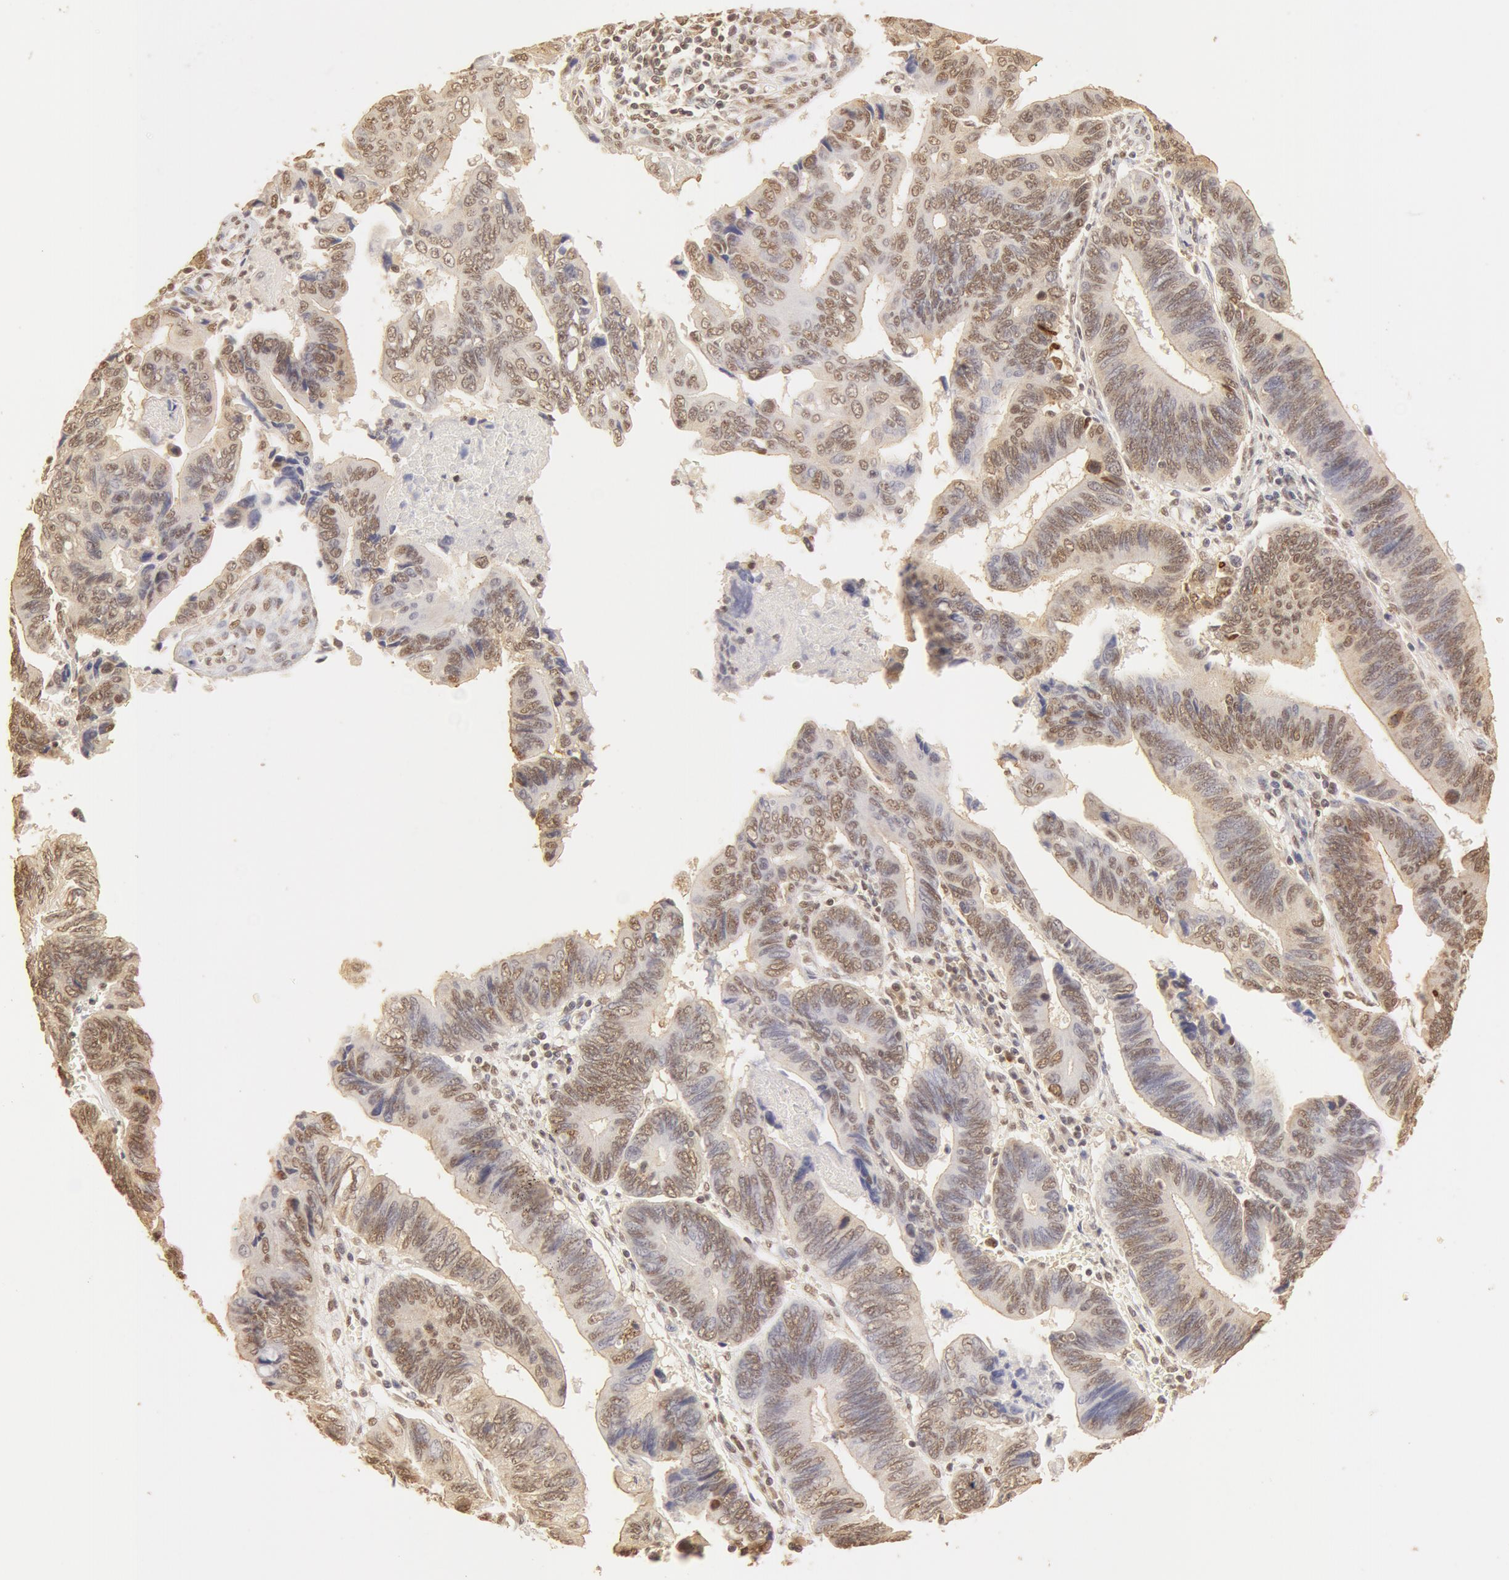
{"staining": {"intensity": "moderate", "quantity": ">75%", "location": "cytoplasmic/membranous,nuclear"}, "tissue": "pancreatic cancer", "cell_type": "Tumor cells", "image_type": "cancer", "snomed": [{"axis": "morphology", "description": "Adenocarcinoma, NOS"}, {"axis": "topography", "description": "Pancreas"}], "caption": "Human pancreatic cancer stained with a brown dye reveals moderate cytoplasmic/membranous and nuclear positive expression in approximately >75% of tumor cells.", "gene": "SNRNP70", "patient": {"sex": "female", "age": 70}}